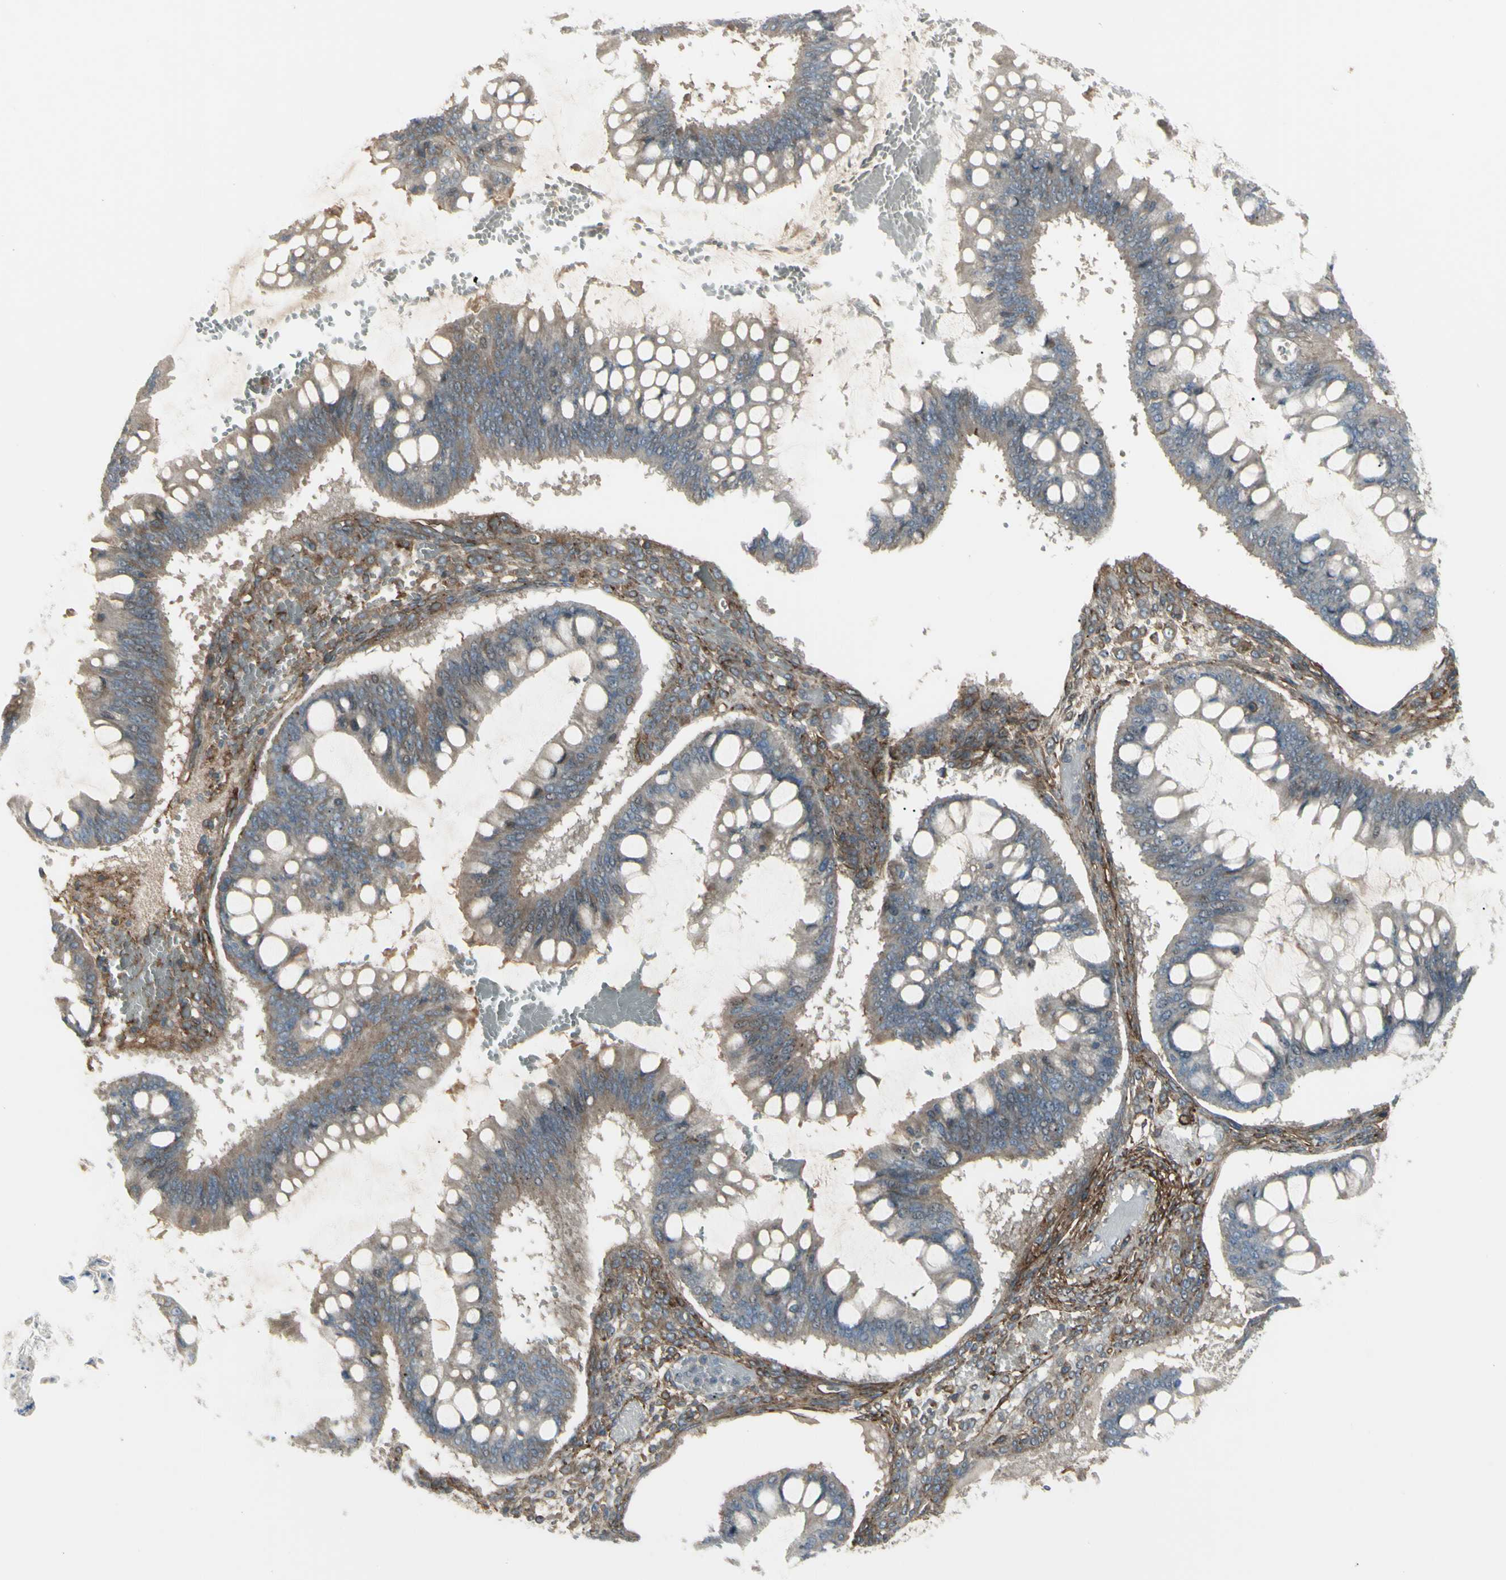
{"staining": {"intensity": "weak", "quantity": ">75%", "location": "cytoplasmic/membranous"}, "tissue": "ovarian cancer", "cell_type": "Tumor cells", "image_type": "cancer", "snomed": [{"axis": "morphology", "description": "Cystadenocarcinoma, mucinous, NOS"}, {"axis": "topography", "description": "Ovary"}], "caption": "DAB immunohistochemical staining of human mucinous cystadenocarcinoma (ovarian) reveals weak cytoplasmic/membranous protein expression in approximately >75% of tumor cells.", "gene": "CD276", "patient": {"sex": "female", "age": 73}}